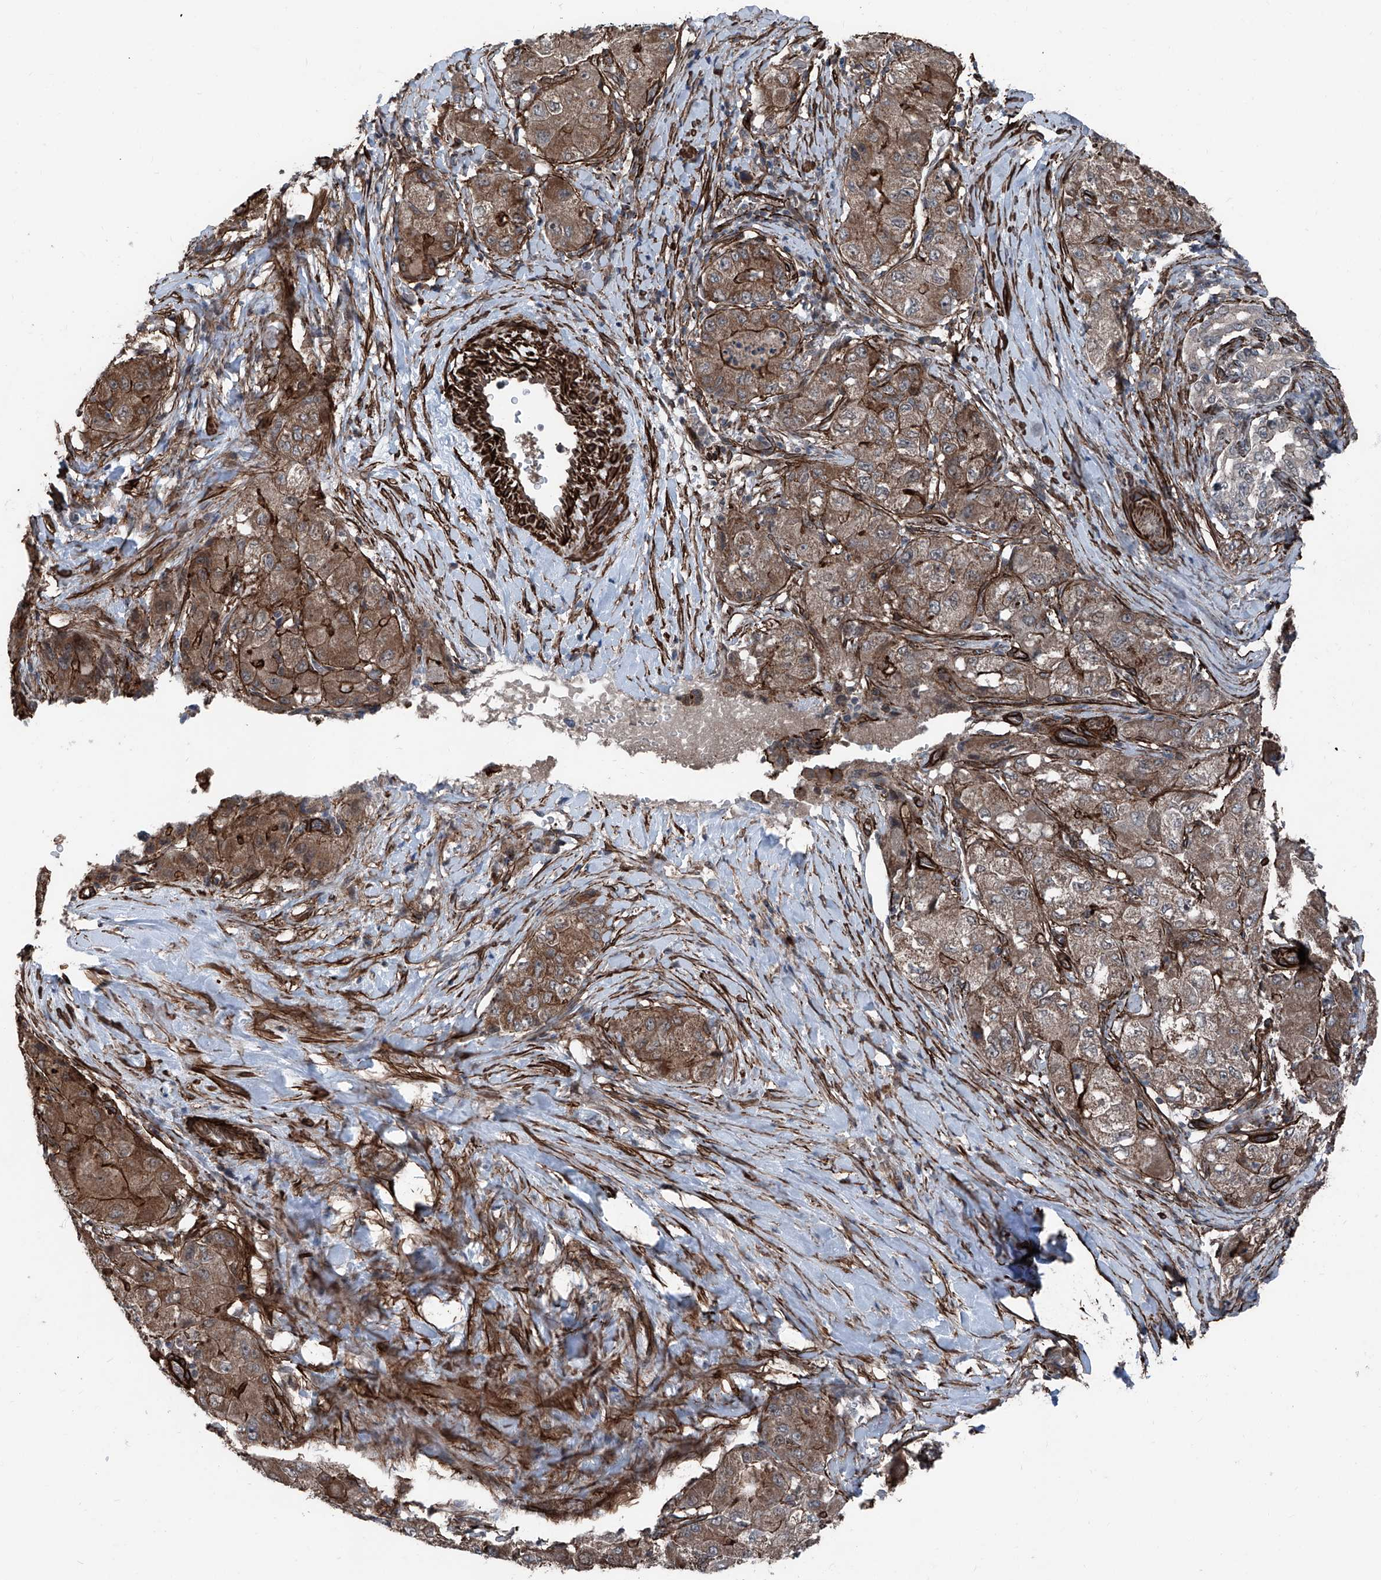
{"staining": {"intensity": "moderate", "quantity": ">75%", "location": "cytoplasmic/membranous"}, "tissue": "liver cancer", "cell_type": "Tumor cells", "image_type": "cancer", "snomed": [{"axis": "morphology", "description": "Carcinoma, Hepatocellular, NOS"}, {"axis": "topography", "description": "Liver"}], "caption": "High-magnification brightfield microscopy of liver cancer stained with DAB (brown) and counterstained with hematoxylin (blue). tumor cells exhibit moderate cytoplasmic/membranous positivity is seen in about>75% of cells.", "gene": "COA7", "patient": {"sex": "male", "age": 80}}